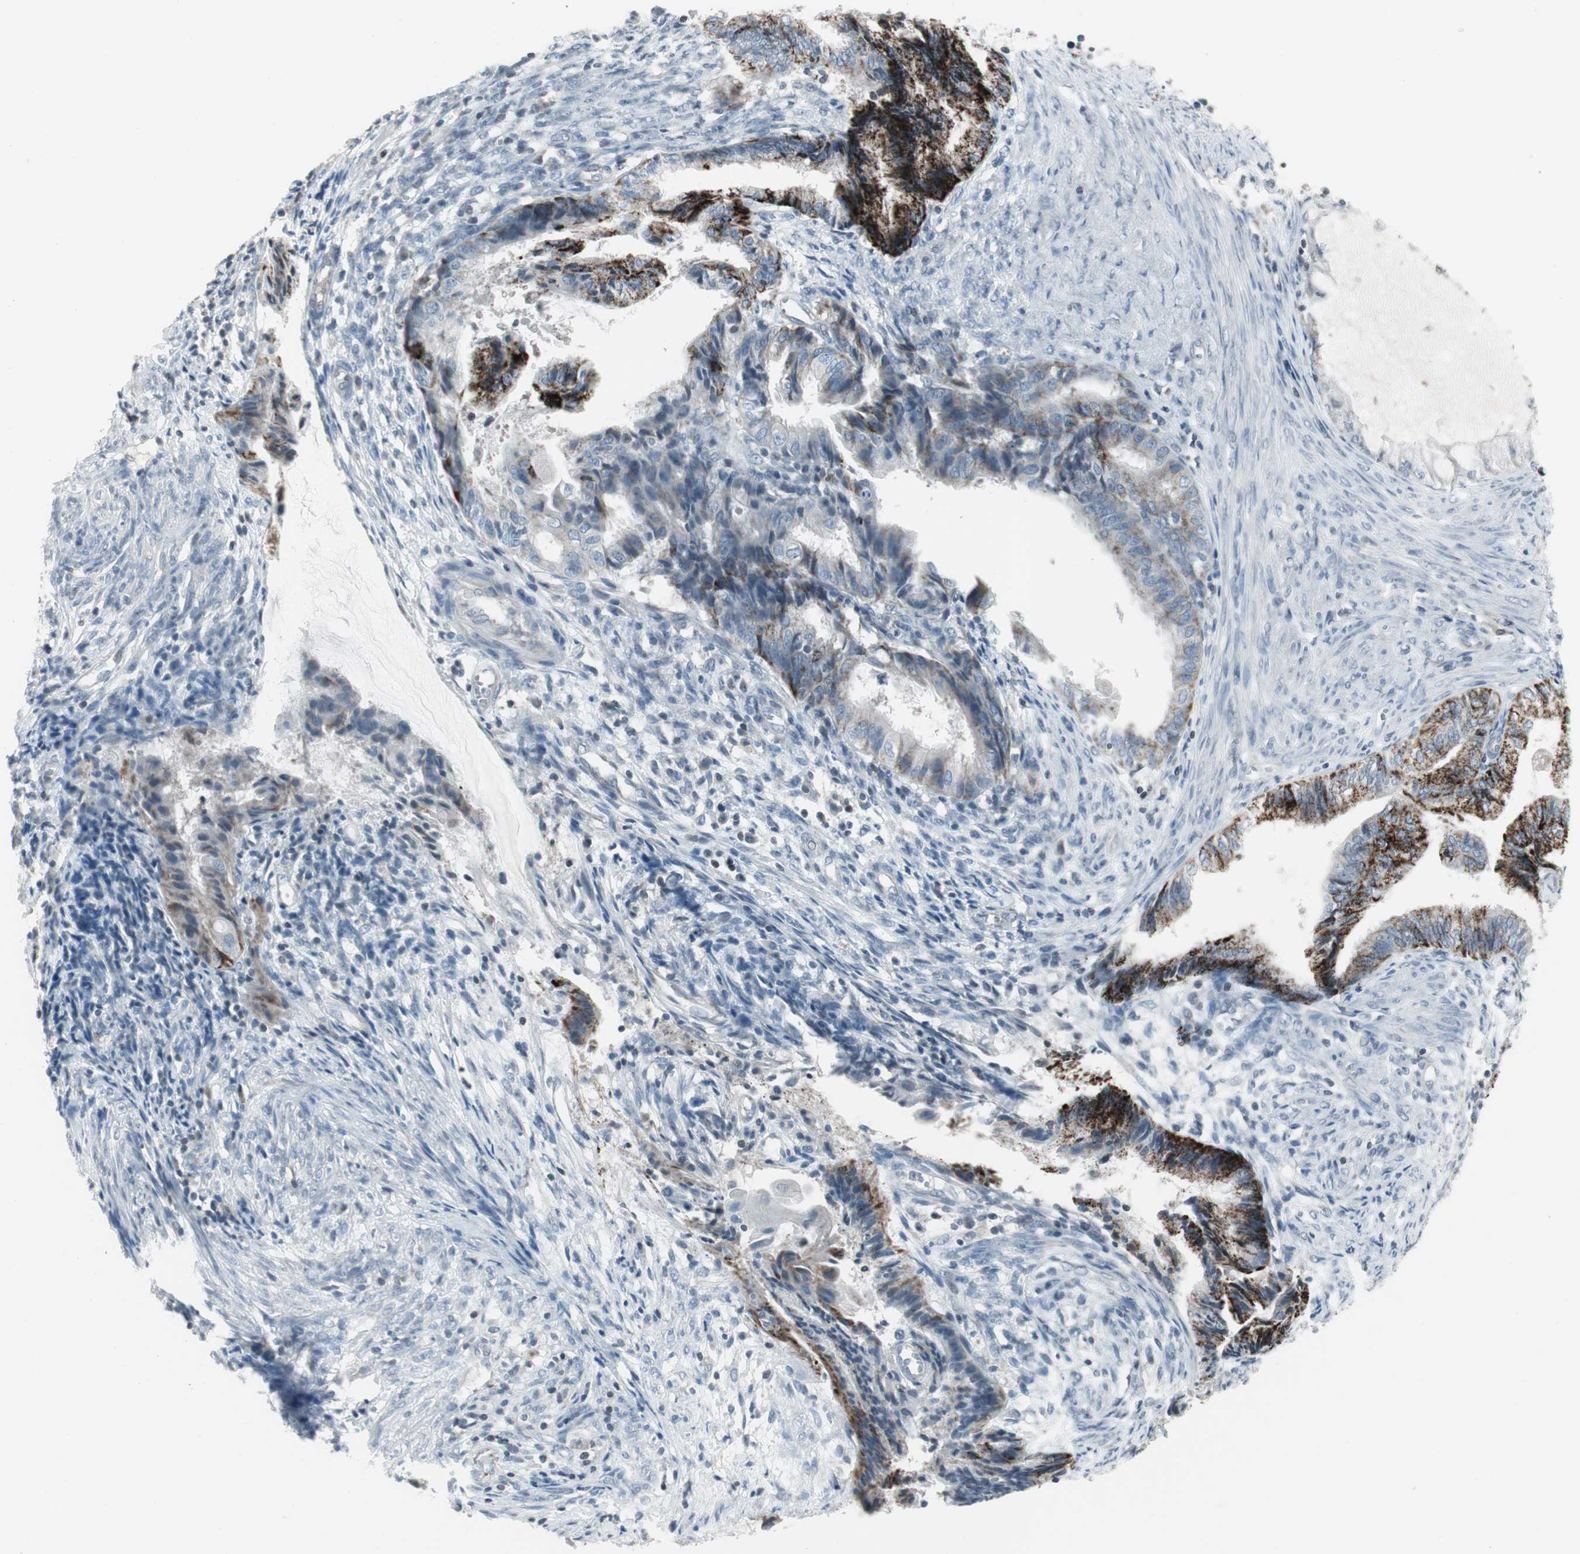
{"staining": {"intensity": "strong", "quantity": "25%-75%", "location": "cytoplasmic/membranous"}, "tissue": "endometrial cancer", "cell_type": "Tumor cells", "image_type": "cancer", "snomed": [{"axis": "morphology", "description": "Adenocarcinoma, NOS"}, {"axis": "topography", "description": "Endometrium"}], "caption": "Immunohistochemical staining of adenocarcinoma (endometrial) shows strong cytoplasmic/membranous protein staining in about 25%-75% of tumor cells.", "gene": "ARG2", "patient": {"sex": "female", "age": 86}}